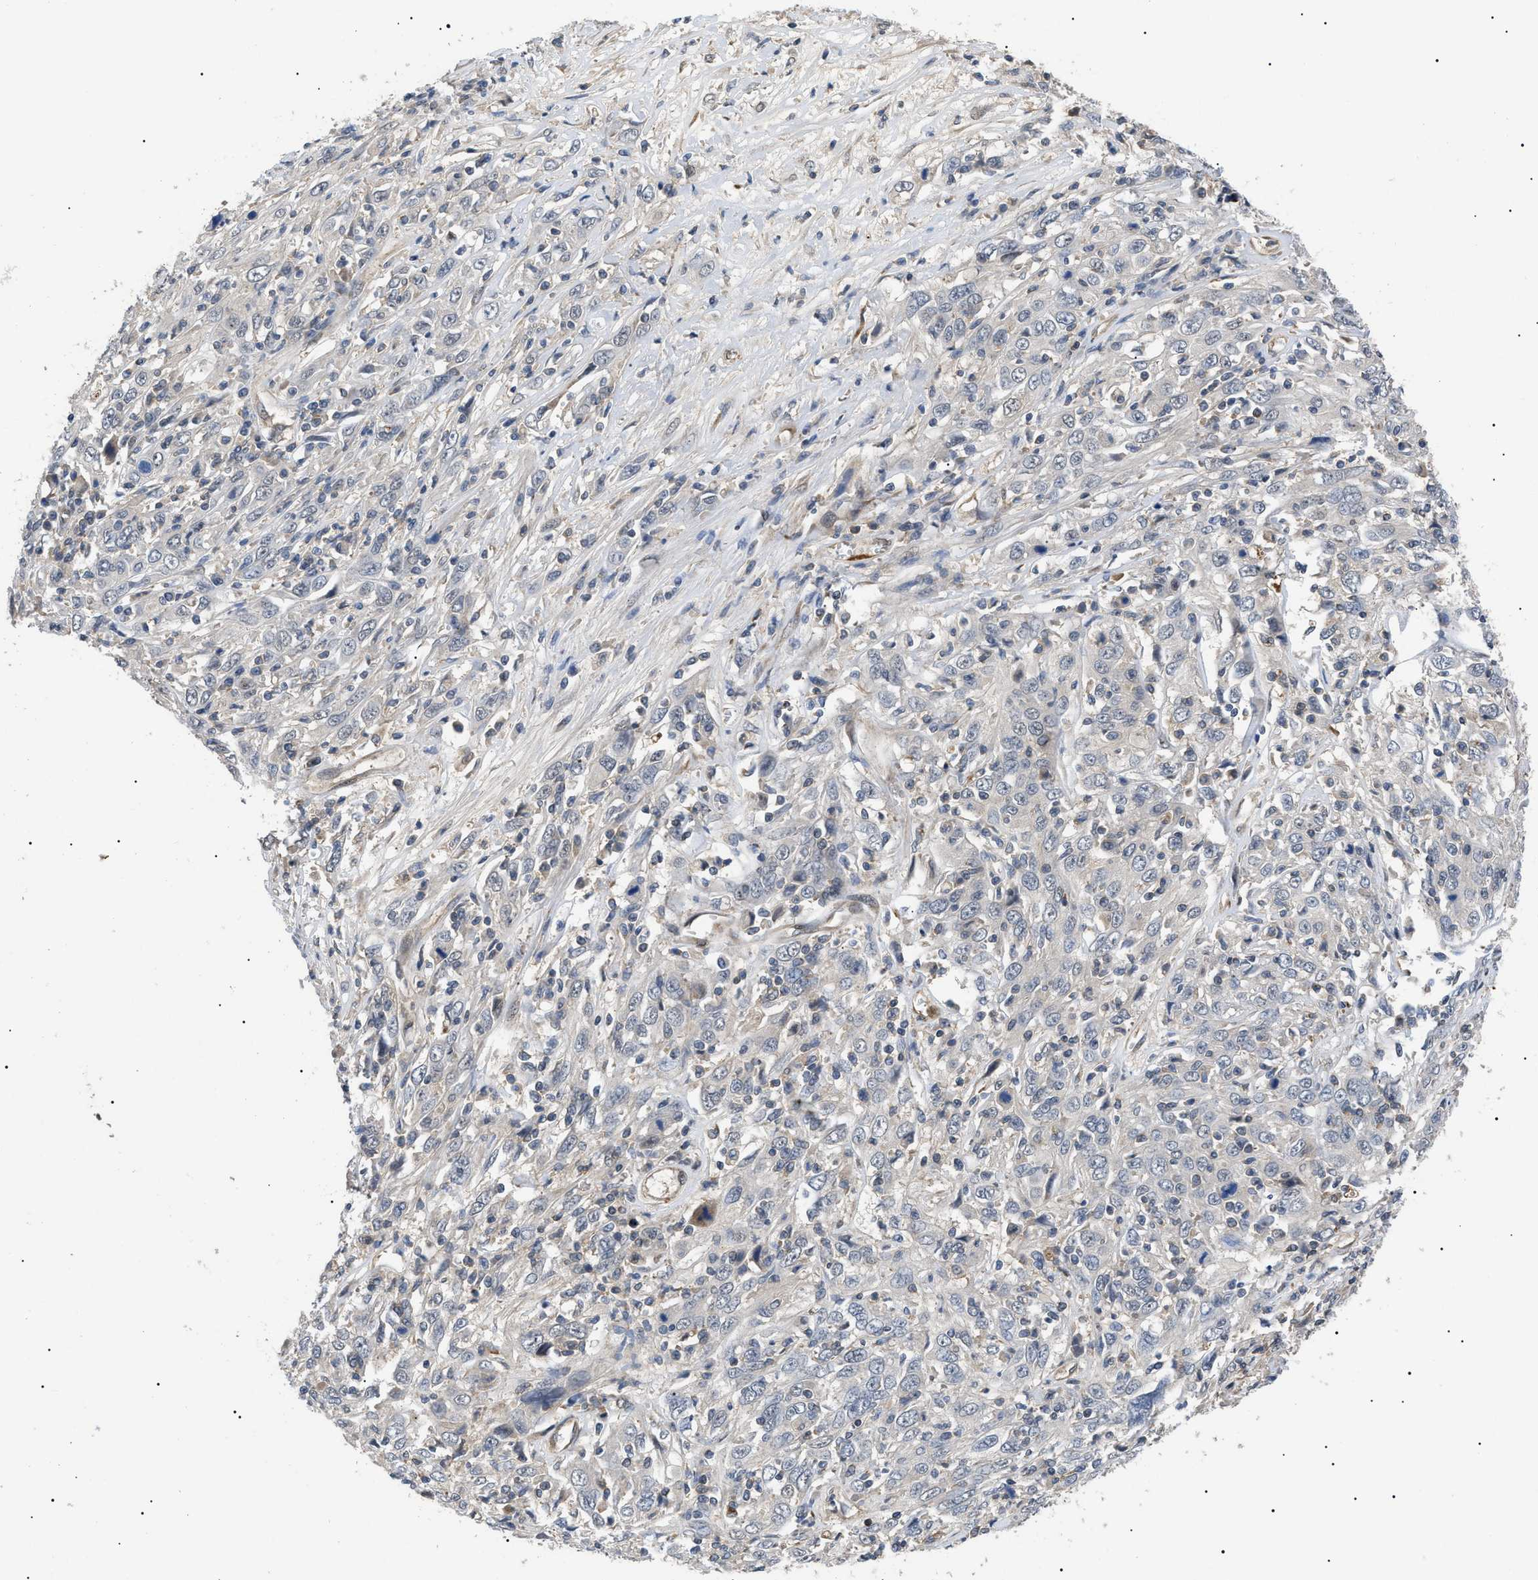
{"staining": {"intensity": "weak", "quantity": "<25%", "location": "cytoplasmic/membranous"}, "tissue": "cervical cancer", "cell_type": "Tumor cells", "image_type": "cancer", "snomed": [{"axis": "morphology", "description": "Squamous cell carcinoma, NOS"}, {"axis": "topography", "description": "Cervix"}], "caption": "A micrograph of cervical cancer stained for a protein displays no brown staining in tumor cells. The staining is performed using DAB (3,3'-diaminobenzidine) brown chromogen with nuclei counter-stained in using hematoxylin.", "gene": "CRCP", "patient": {"sex": "female", "age": 46}}